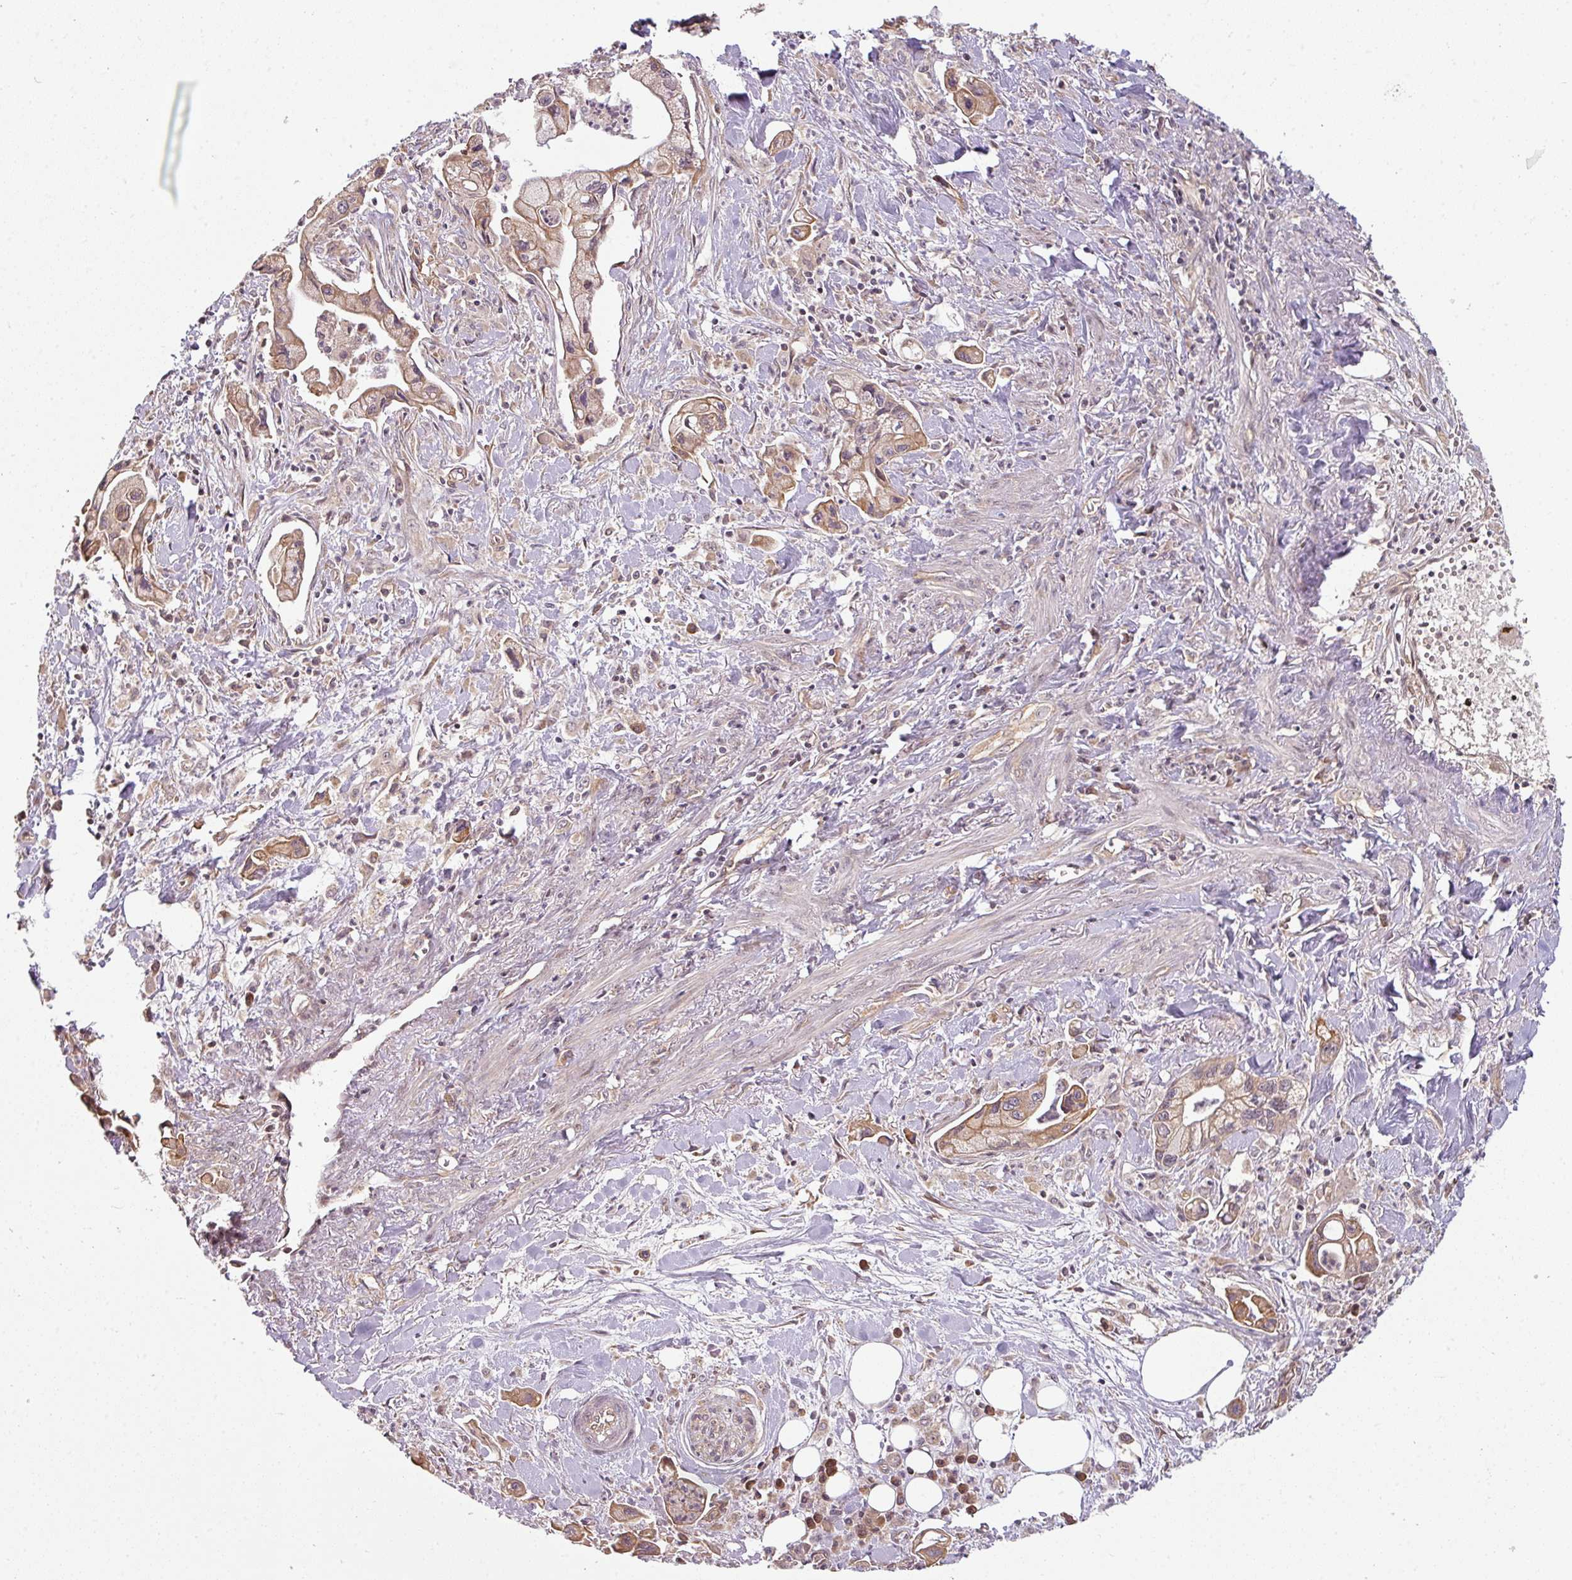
{"staining": {"intensity": "moderate", "quantity": "25%-75%", "location": "cytoplasmic/membranous"}, "tissue": "pancreatic cancer", "cell_type": "Tumor cells", "image_type": "cancer", "snomed": [{"axis": "morphology", "description": "Adenocarcinoma, NOS"}, {"axis": "topography", "description": "Pancreas"}], "caption": "A histopathology image showing moderate cytoplasmic/membranous staining in approximately 25%-75% of tumor cells in pancreatic adenocarcinoma, as visualized by brown immunohistochemical staining.", "gene": "RNF31", "patient": {"sex": "male", "age": 61}}